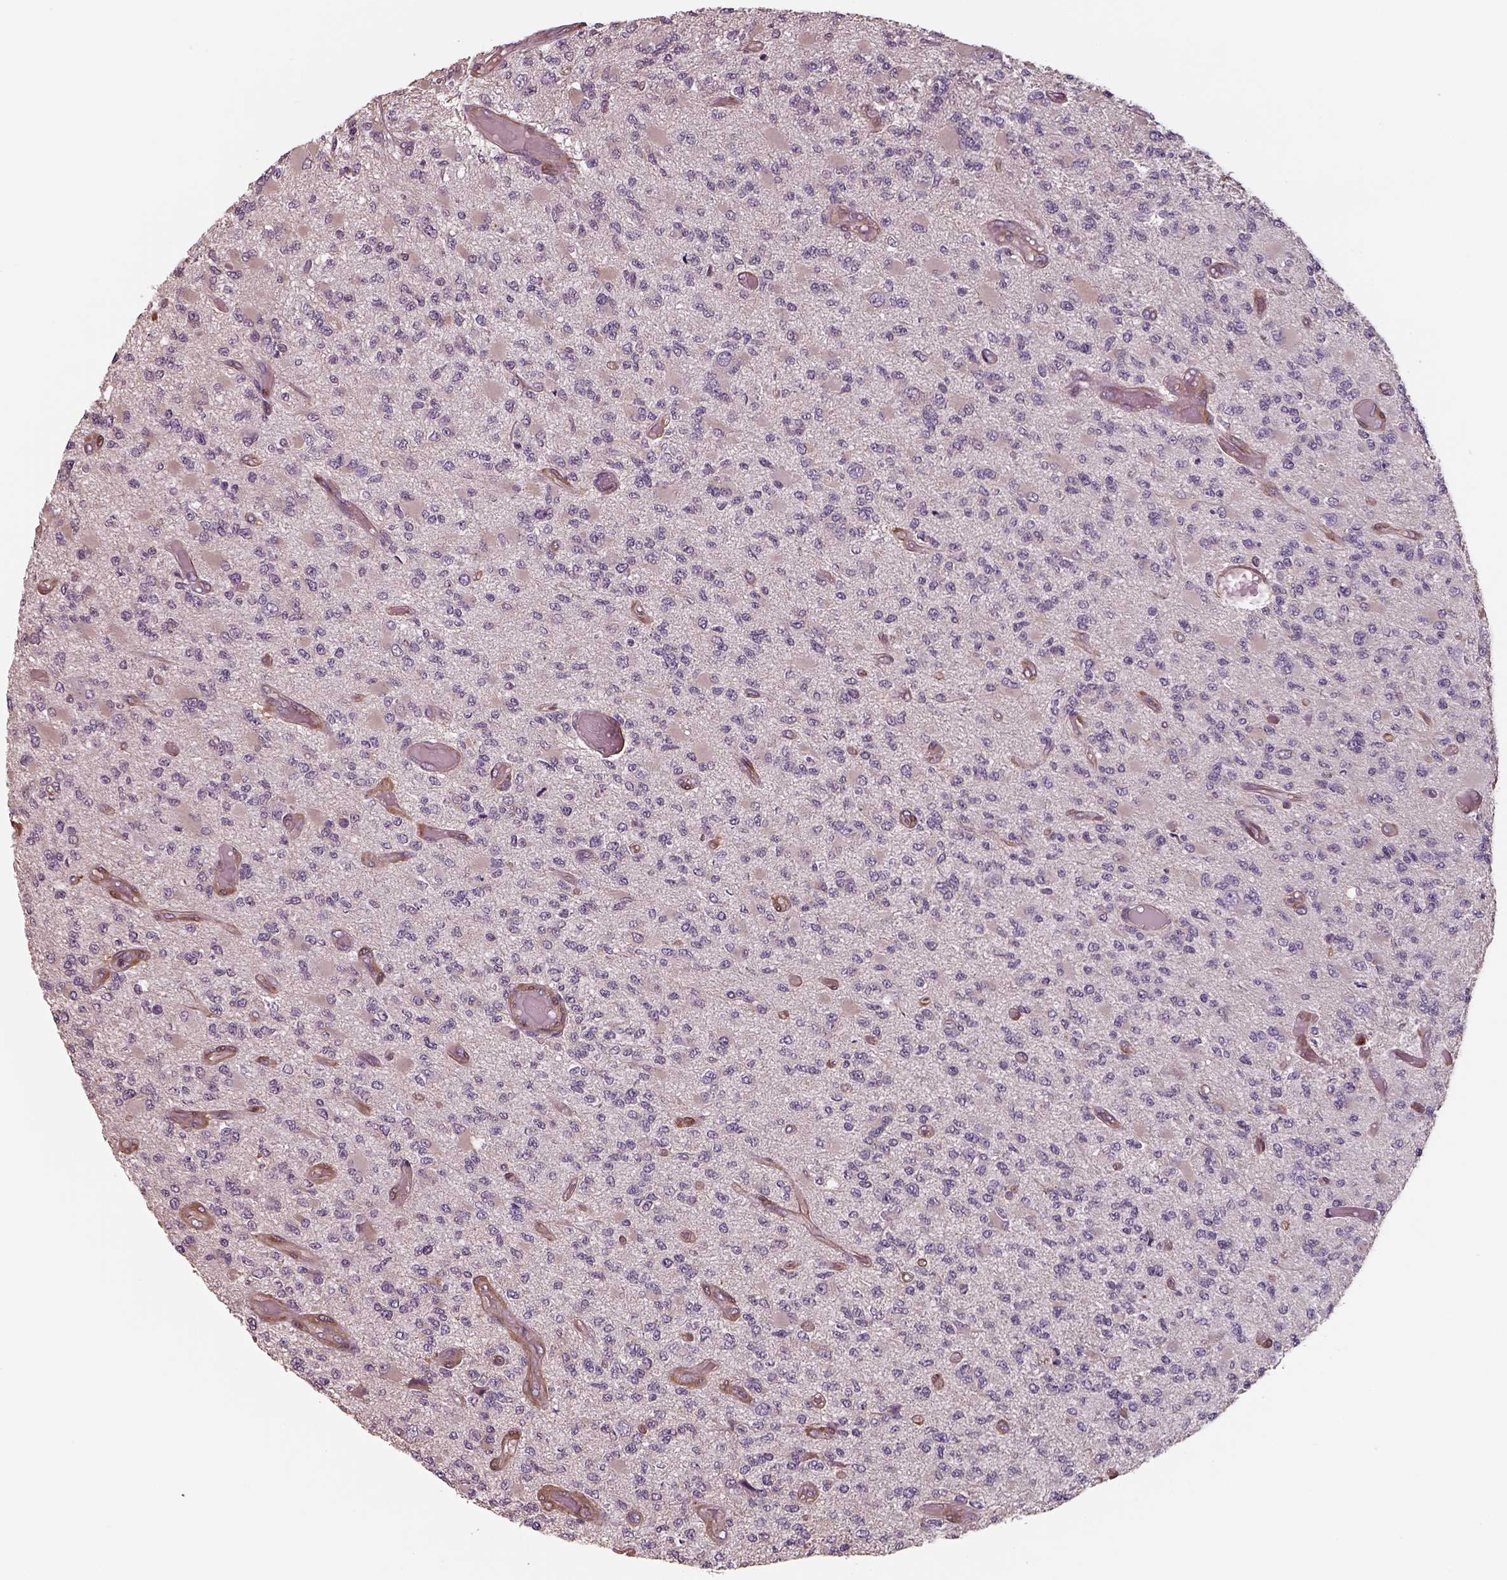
{"staining": {"intensity": "negative", "quantity": "none", "location": "none"}, "tissue": "glioma", "cell_type": "Tumor cells", "image_type": "cancer", "snomed": [{"axis": "morphology", "description": "Glioma, malignant, High grade"}, {"axis": "topography", "description": "Brain"}], "caption": "Immunohistochemical staining of malignant glioma (high-grade) reveals no significant staining in tumor cells. (Brightfield microscopy of DAB (3,3'-diaminobenzidine) IHC at high magnification).", "gene": "ISYNA1", "patient": {"sex": "female", "age": 63}}